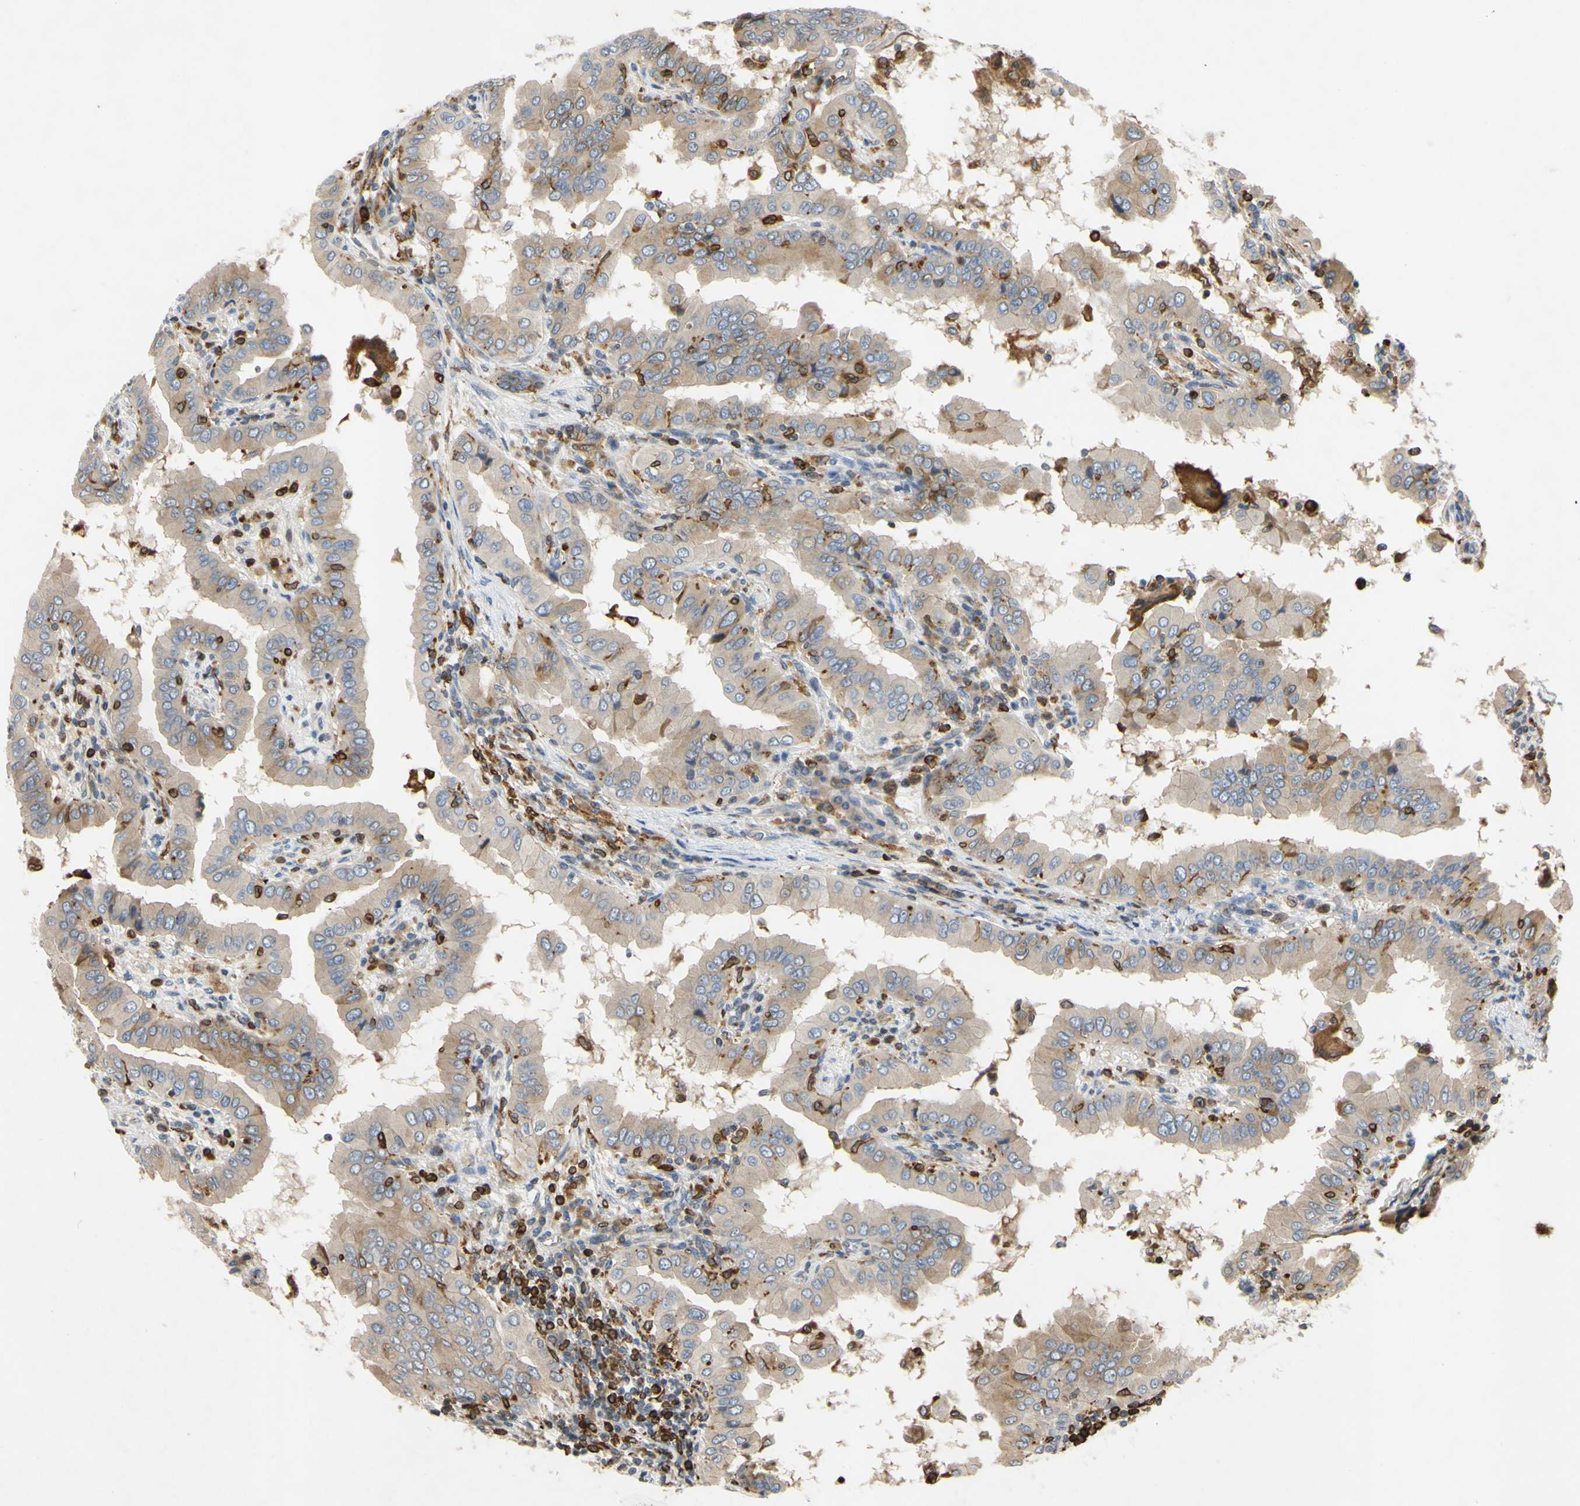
{"staining": {"intensity": "weak", "quantity": ">75%", "location": "cytoplasmic/membranous"}, "tissue": "thyroid cancer", "cell_type": "Tumor cells", "image_type": "cancer", "snomed": [{"axis": "morphology", "description": "Papillary adenocarcinoma, NOS"}, {"axis": "topography", "description": "Thyroid gland"}], "caption": "Immunohistochemistry staining of thyroid cancer (papillary adenocarcinoma), which demonstrates low levels of weak cytoplasmic/membranous staining in about >75% of tumor cells indicating weak cytoplasmic/membranous protein staining. The staining was performed using DAB (brown) for protein detection and nuclei were counterstained in hematoxylin (blue).", "gene": "PLXNA2", "patient": {"sex": "male", "age": 33}}